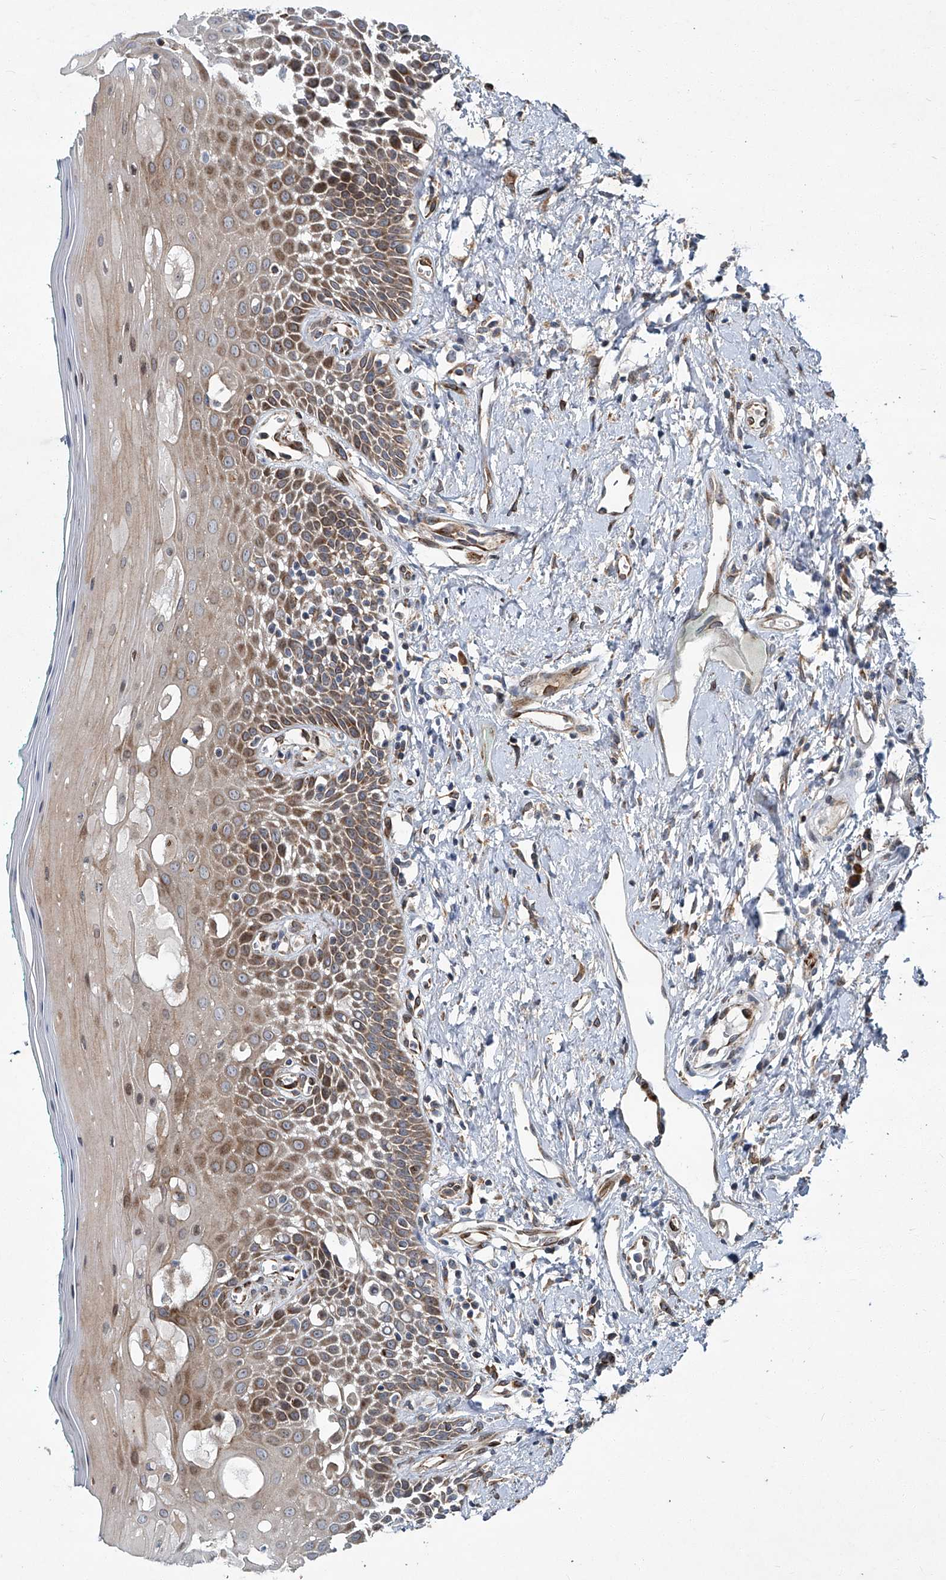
{"staining": {"intensity": "strong", "quantity": ">75%", "location": "cytoplasmic/membranous"}, "tissue": "oral mucosa", "cell_type": "Squamous epithelial cells", "image_type": "normal", "snomed": [{"axis": "morphology", "description": "Normal tissue, NOS"}, {"axis": "topography", "description": "Oral tissue"}], "caption": "Human oral mucosa stained with a brown dye displays strong cytoplasmic/membranous positive positivity in about >75% of squamous epithelial cells.", "gene": "GPR132", "patient": {"sex": "female", "age": 70}}